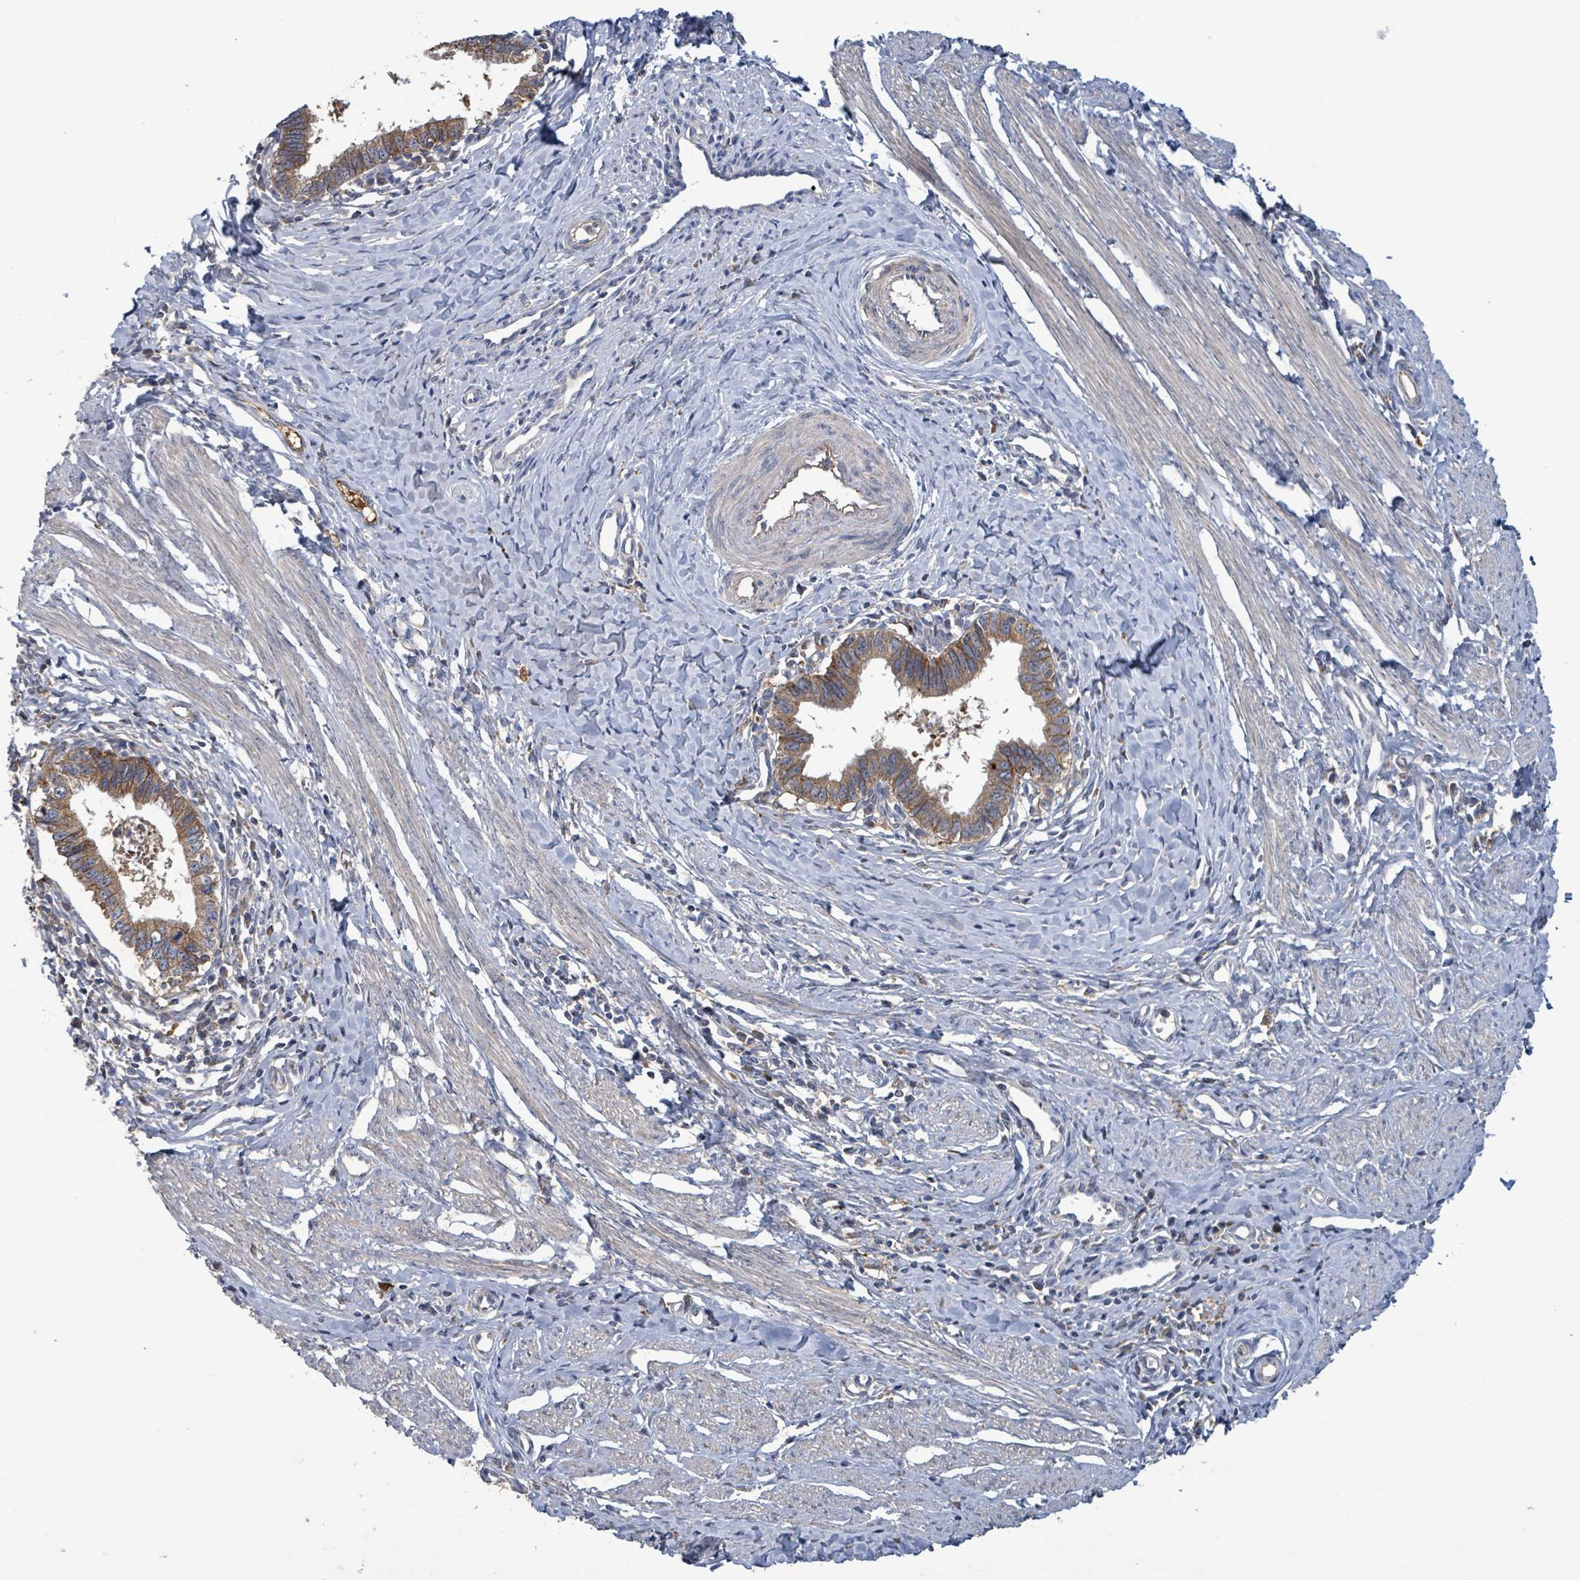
{"staining": {"intensity": "moderate", "quantity": ">75%", "location": "cytoplasmic/membranous"}, "tissue": "cervical cancer", "cell_type": "Tumor cells", "image_type": "cancer", "snomed": [{"axis": "morphology", "description": "Adenocarcinoma, NOS"}, {"axis": "topography", "description": "Cervix"}], "caption": "A photomicrograph of human cervical cancer (adenocarcinoma) stained for a protein exhibits moderate cytoplasmic/membranous brown staining in tumor cells.", "gene": "PLAAT1", "patient": {"sex": "female", "age": 36}}